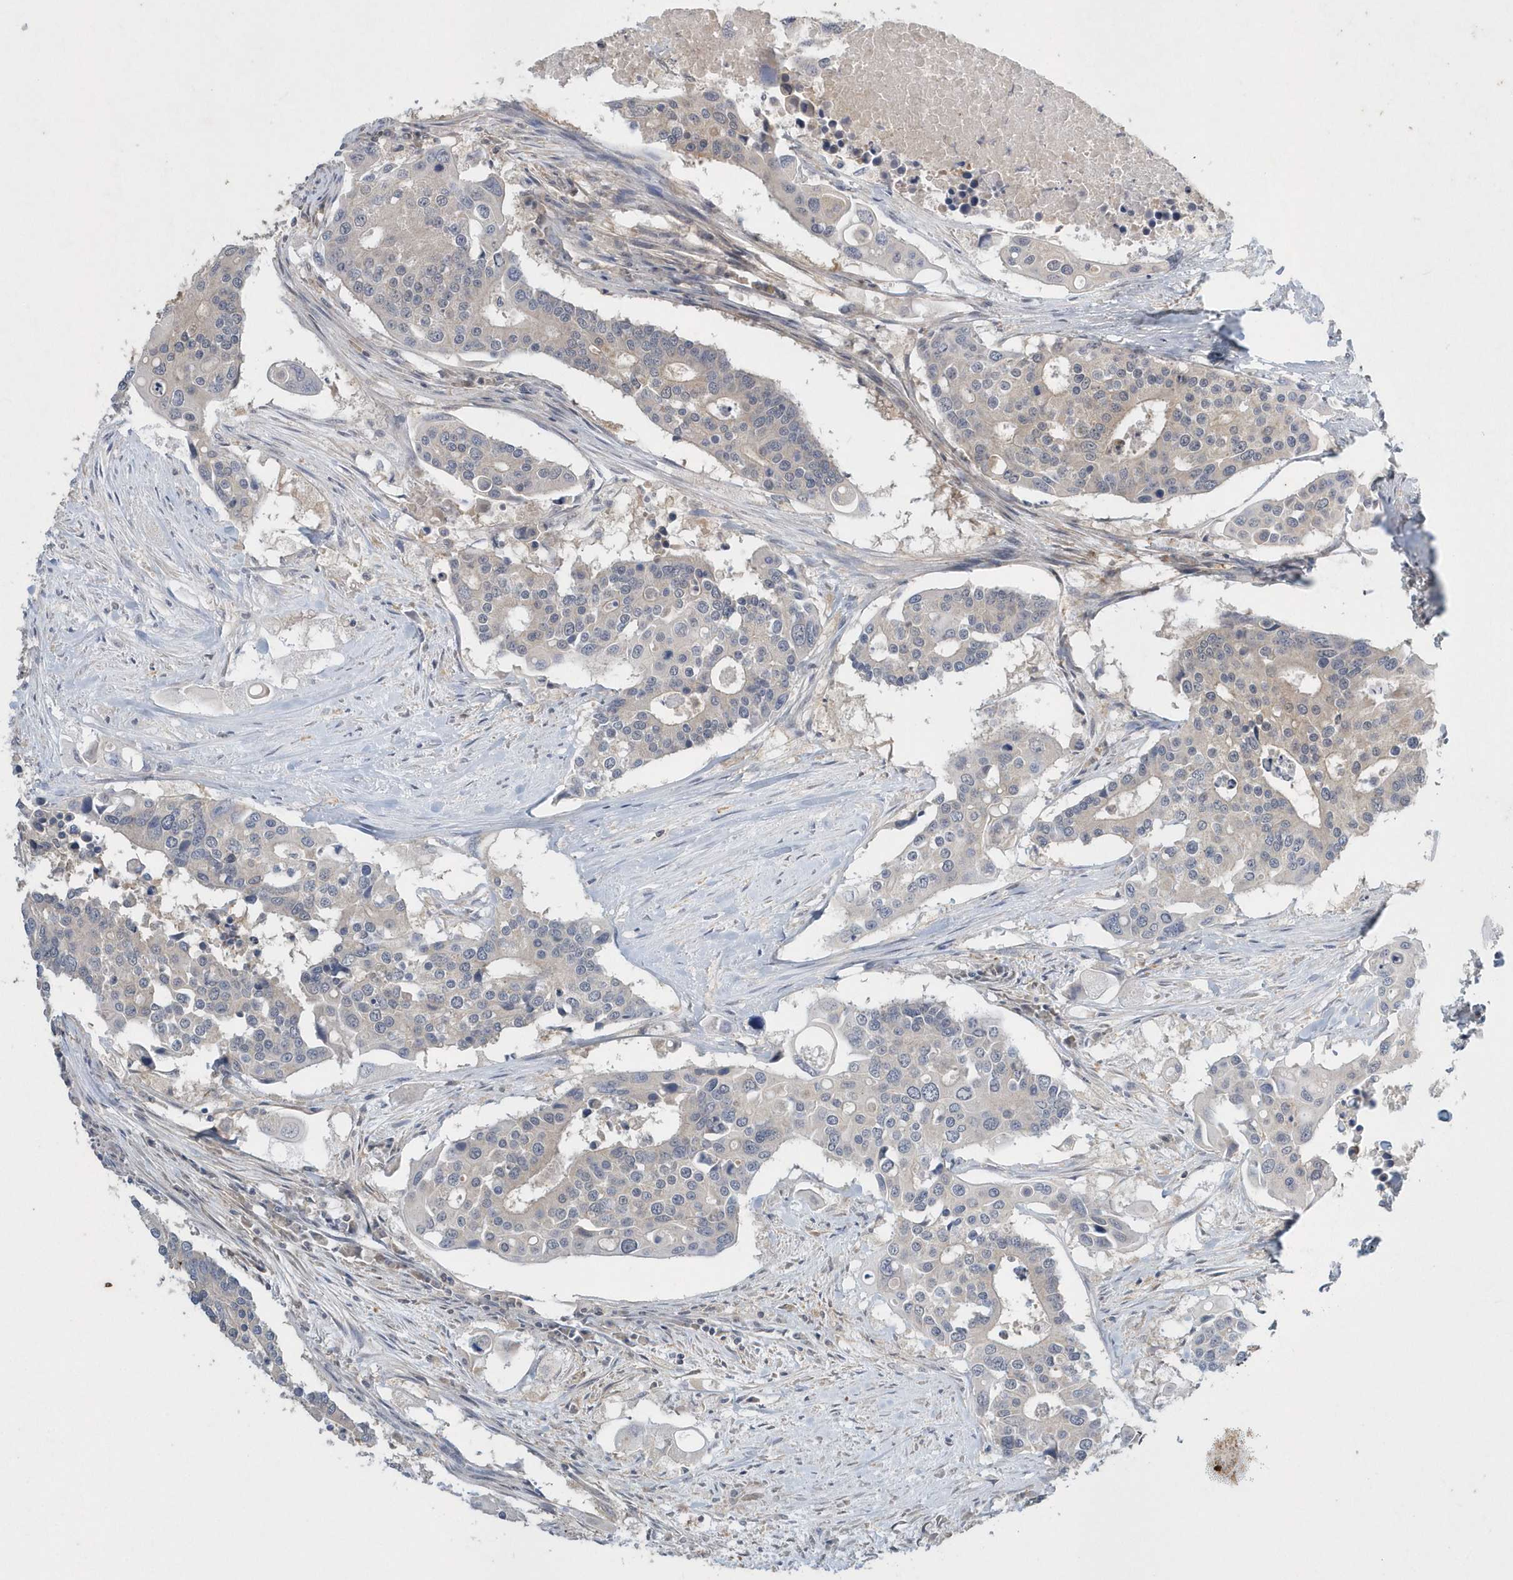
{"staining": {"intensity": "negative", "quantity": "none", "location": "none"}, "tissue": "colorectal cancer", "cell_type": "Tumor cells", "image_type": "cancer", "snomed": [{"axis": "morphology", "description": "Adenocarcinoma, NOS"}, {"axis": "topography", "description": "Colon"}], "caption": "This is a micrograph of IHC staining of colorectal cancer, which shows no positivity in tumor cells.", "gene": "AKR7A2", "patient": {"sex": "male", "age": 77}}